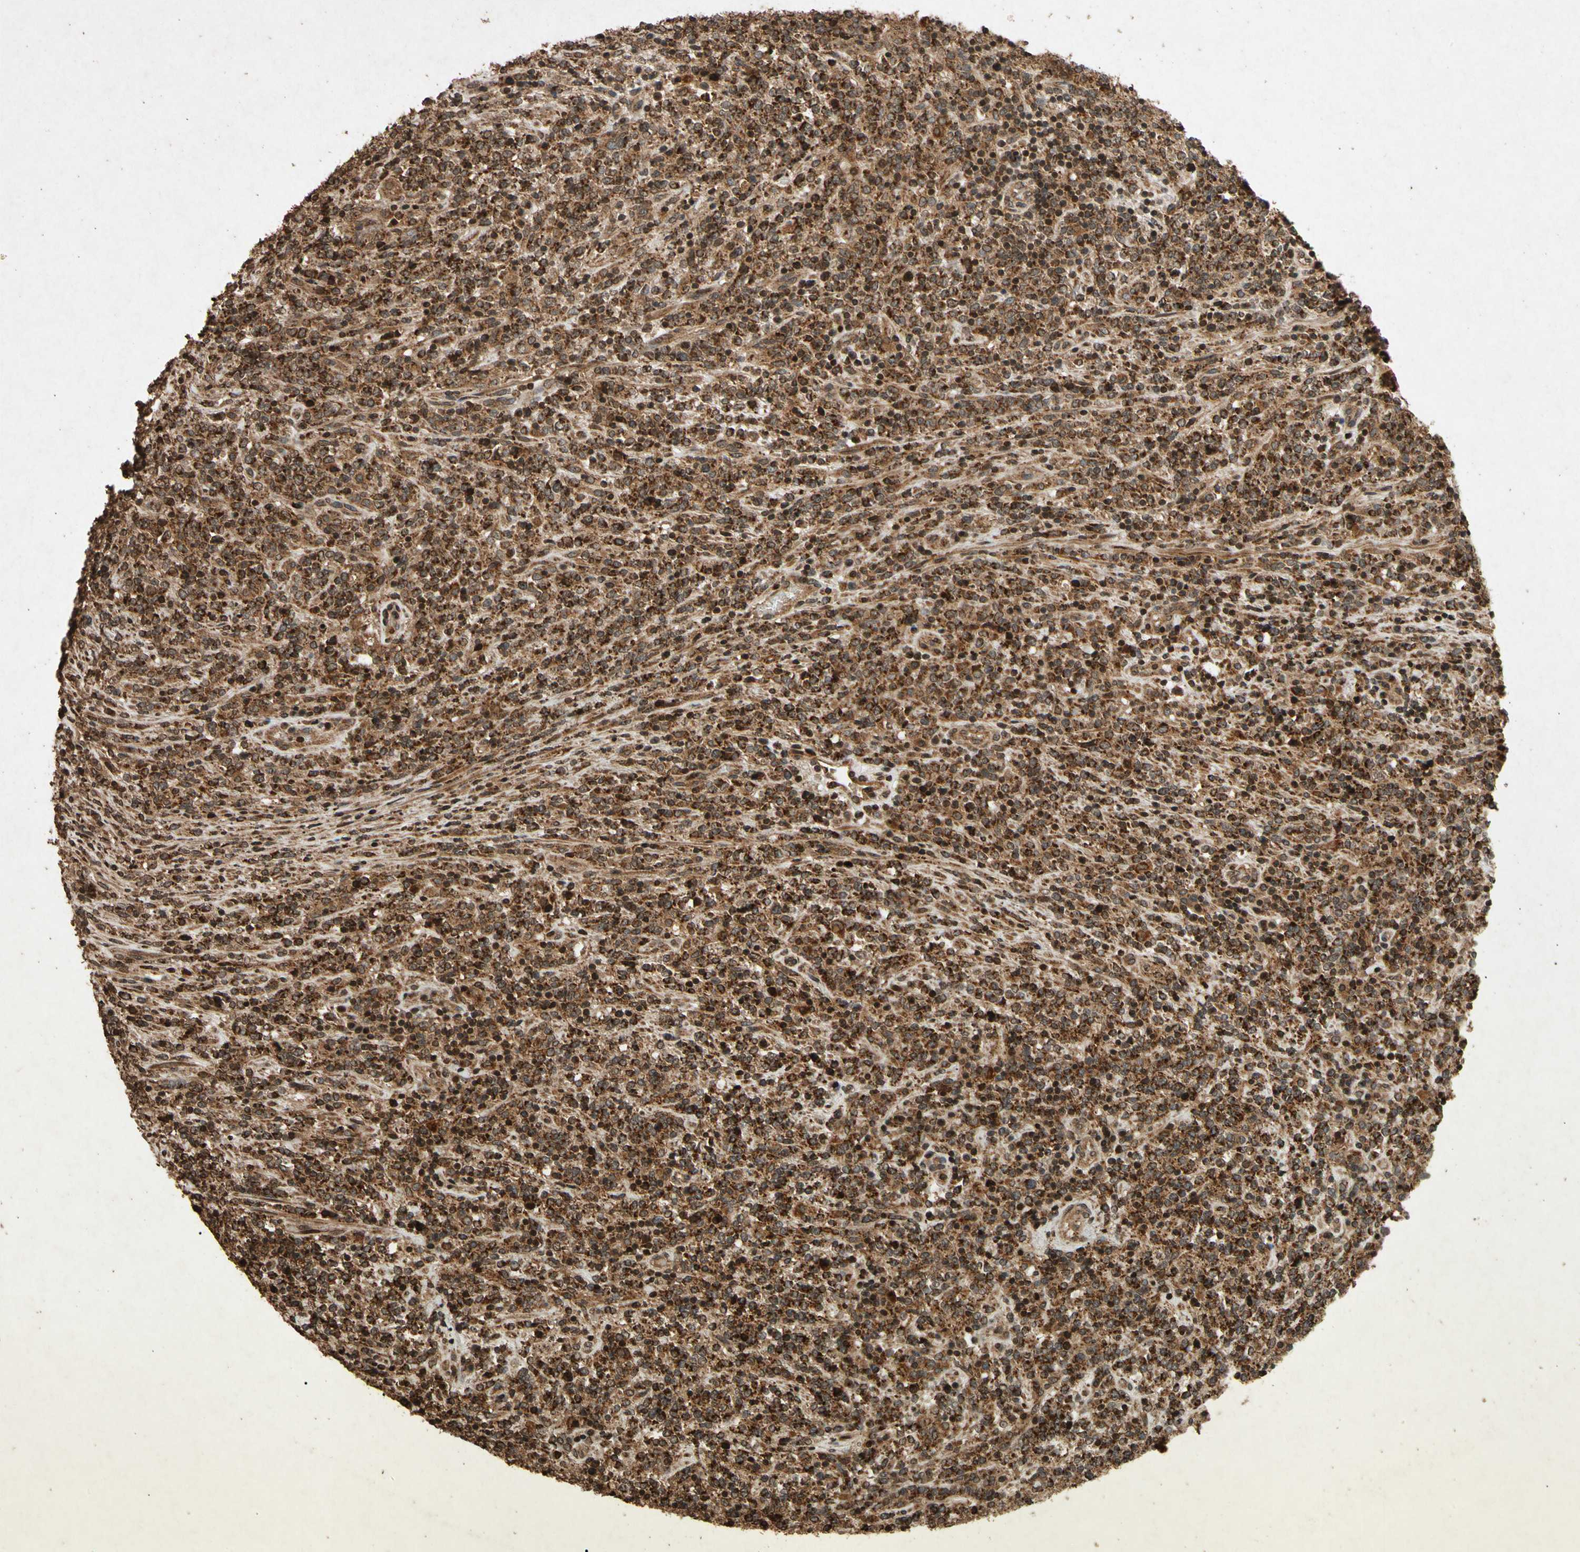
{"staining": {"intensity": "strong", "quantity": ">75%", "location": "cytoplasmic/membranous"}, "tissue": "lymphoma", "cell_type": "Tumor cells", "image_type": "cancer", "snomed": [{"axis": "morphology", "description": "Malignant lymphoma, non-Hodgkin's type, High grade"}, {"axis": "topography", "description": "Soft tissue"}], "caption": "Lymphoma stained with immunohistochemistry shows strong cytoplasmic/membranous expression in about >75% of tumor cells.", "gene": "TXN2", "patient": {"sex": "male", "age": 18}}